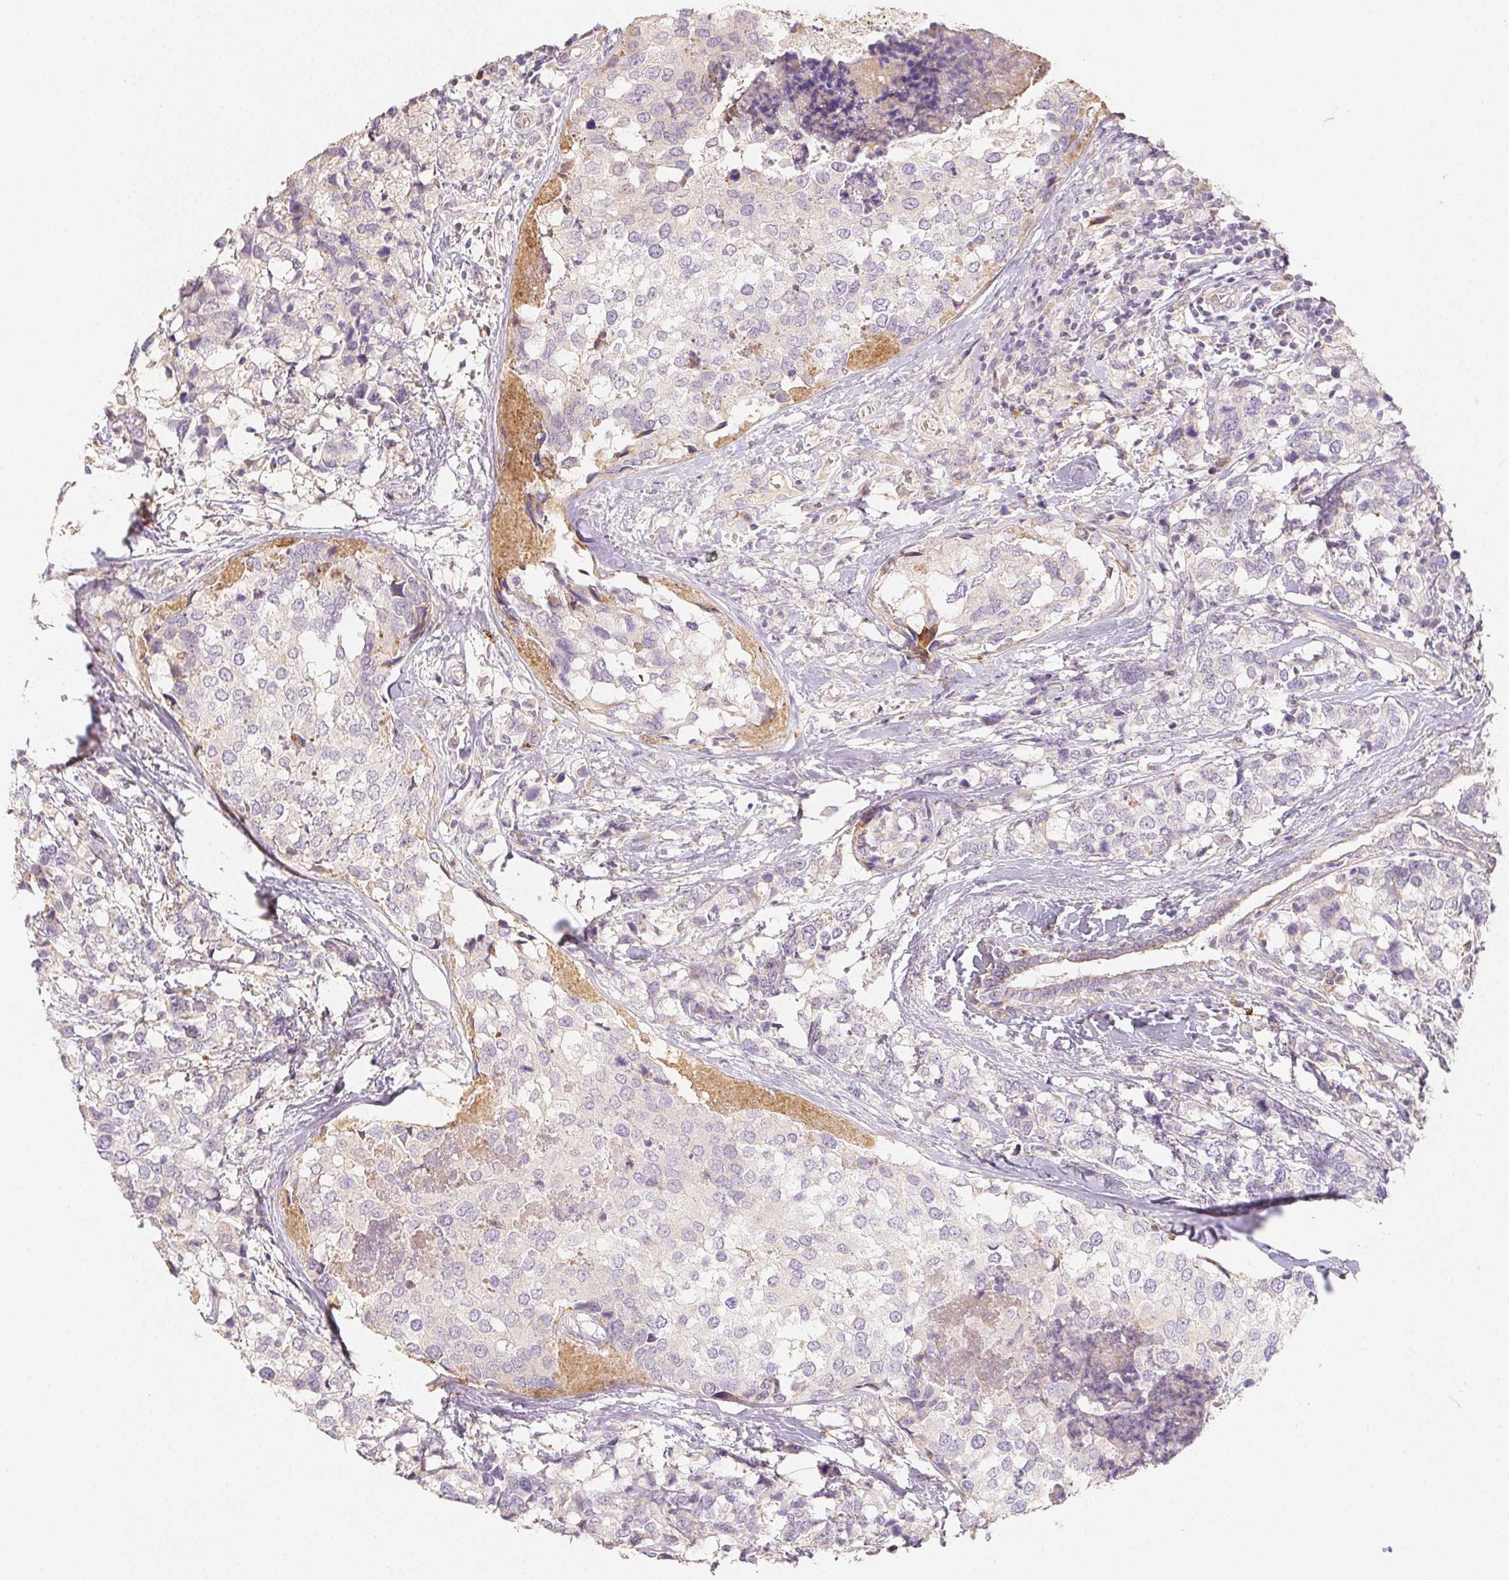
{"staining": {"intensity": "negative", "quantity": "none", "location": "none"}, "tissue": "breast cancer", "cell_type": "Tumor cells", "image_type": "cancer", "snomed": [{"axis": "morphology", "description": "Lobular carcinoma"}, {"axis": "topography", "description": "Breast"}], "caption": "A micrograph of human breast lobular carcinoma is negative for staining in tumor cells. The staining was performed using DAB (3,3'-diaminobenzidine) to visualize the protein expression in brown, while the nuclei were stained in blue with hematoxylin (Magnification: 20x).", "gene": "ACVR1B", "patient": {"sex": "female", "age": 59}}